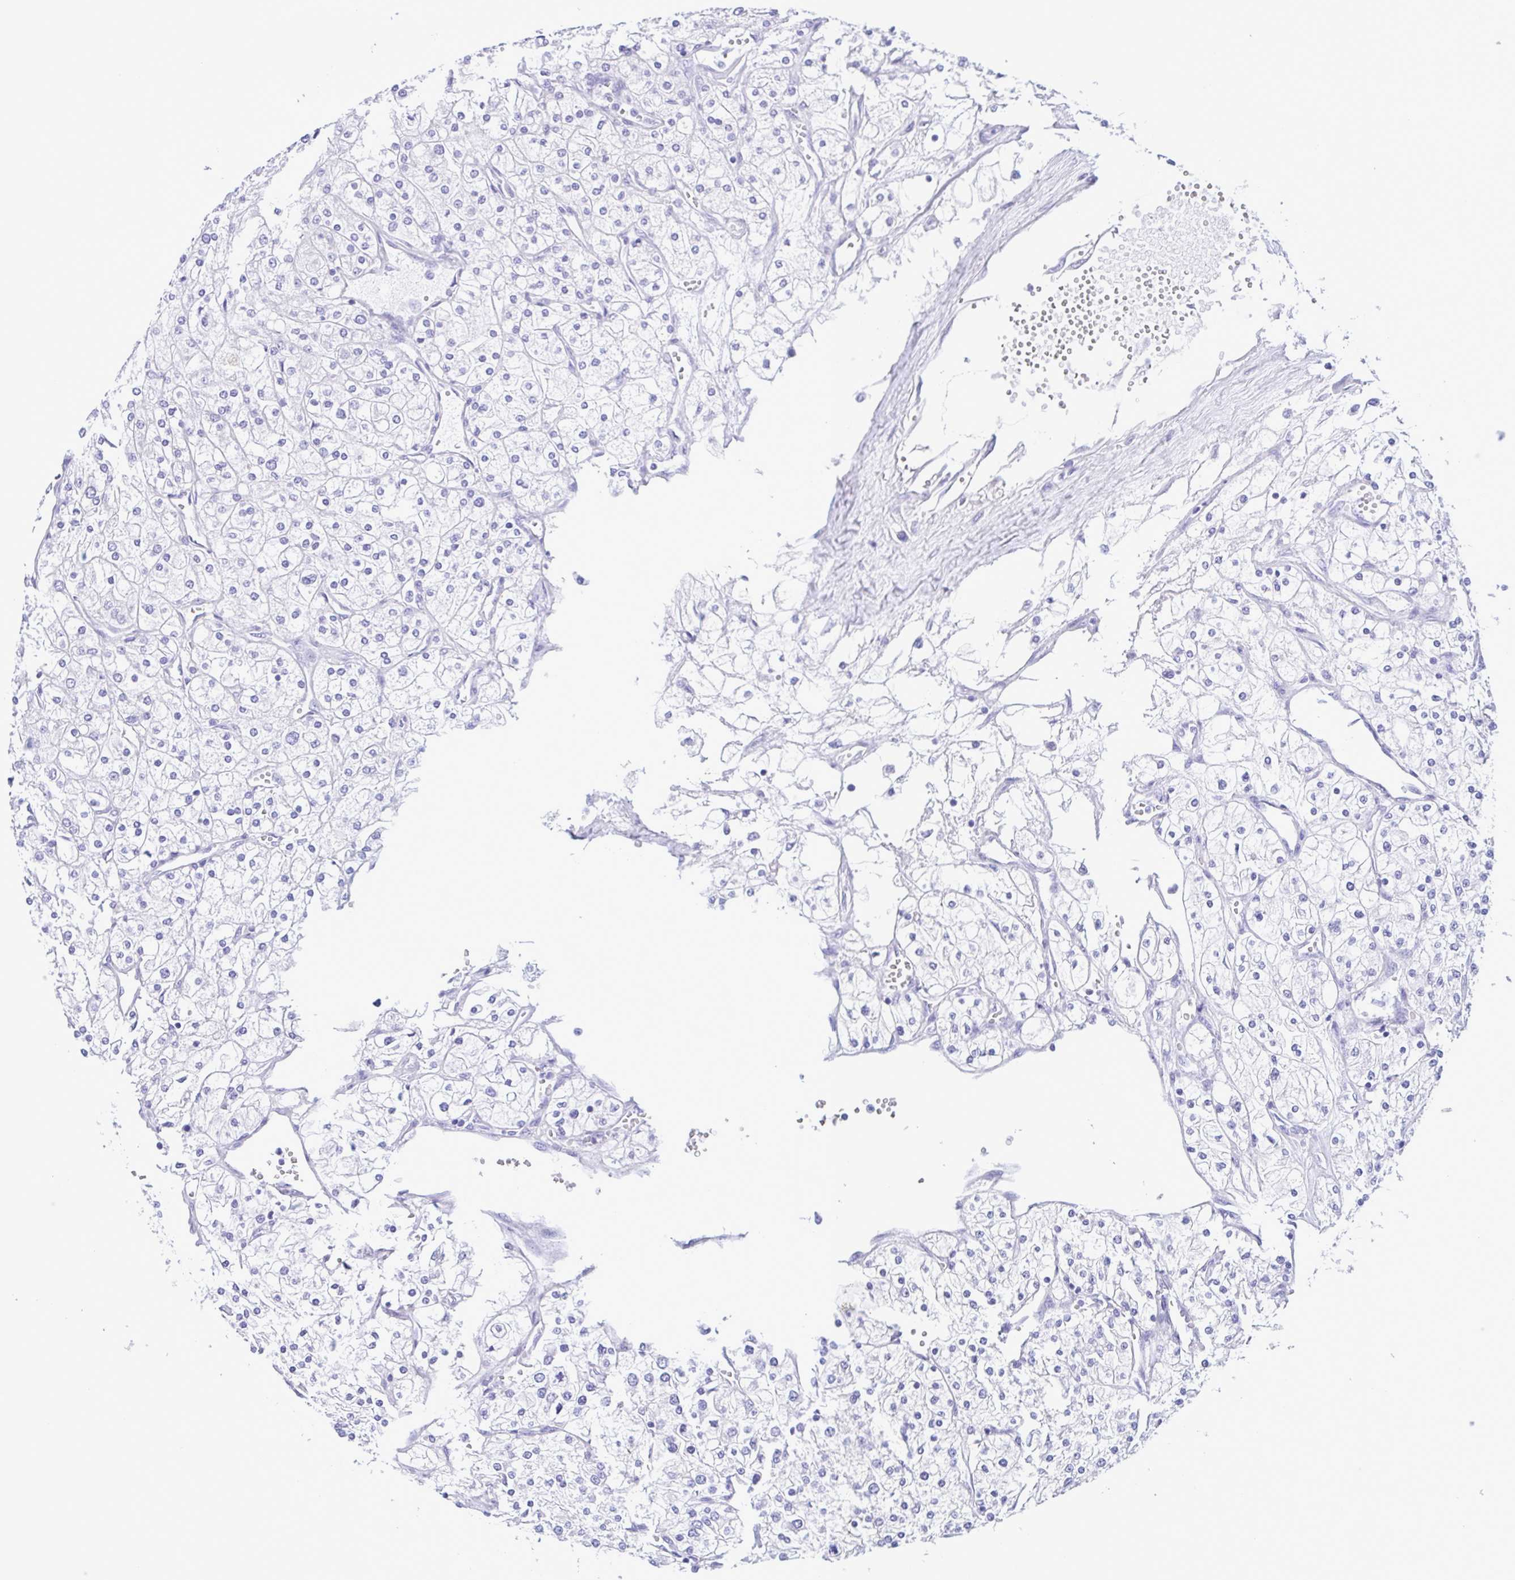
{"staining": {"intensity": "negative", "quantity": "none", "location": "none"}, "tissue": "renal cancer", "cell_type": "Tumor cells", "image_type": "cancer", "snomed": [{"axis": "morphology", "description": "Adenocarcinoma, NOS"}, {"axis": "topography", "description": "Kidney"}], "caption": "Tumor cells are negative for brown protein staining in renal cancer.", "gene": "TSPY2", "patient": {"sex": "male", "age": 80}}